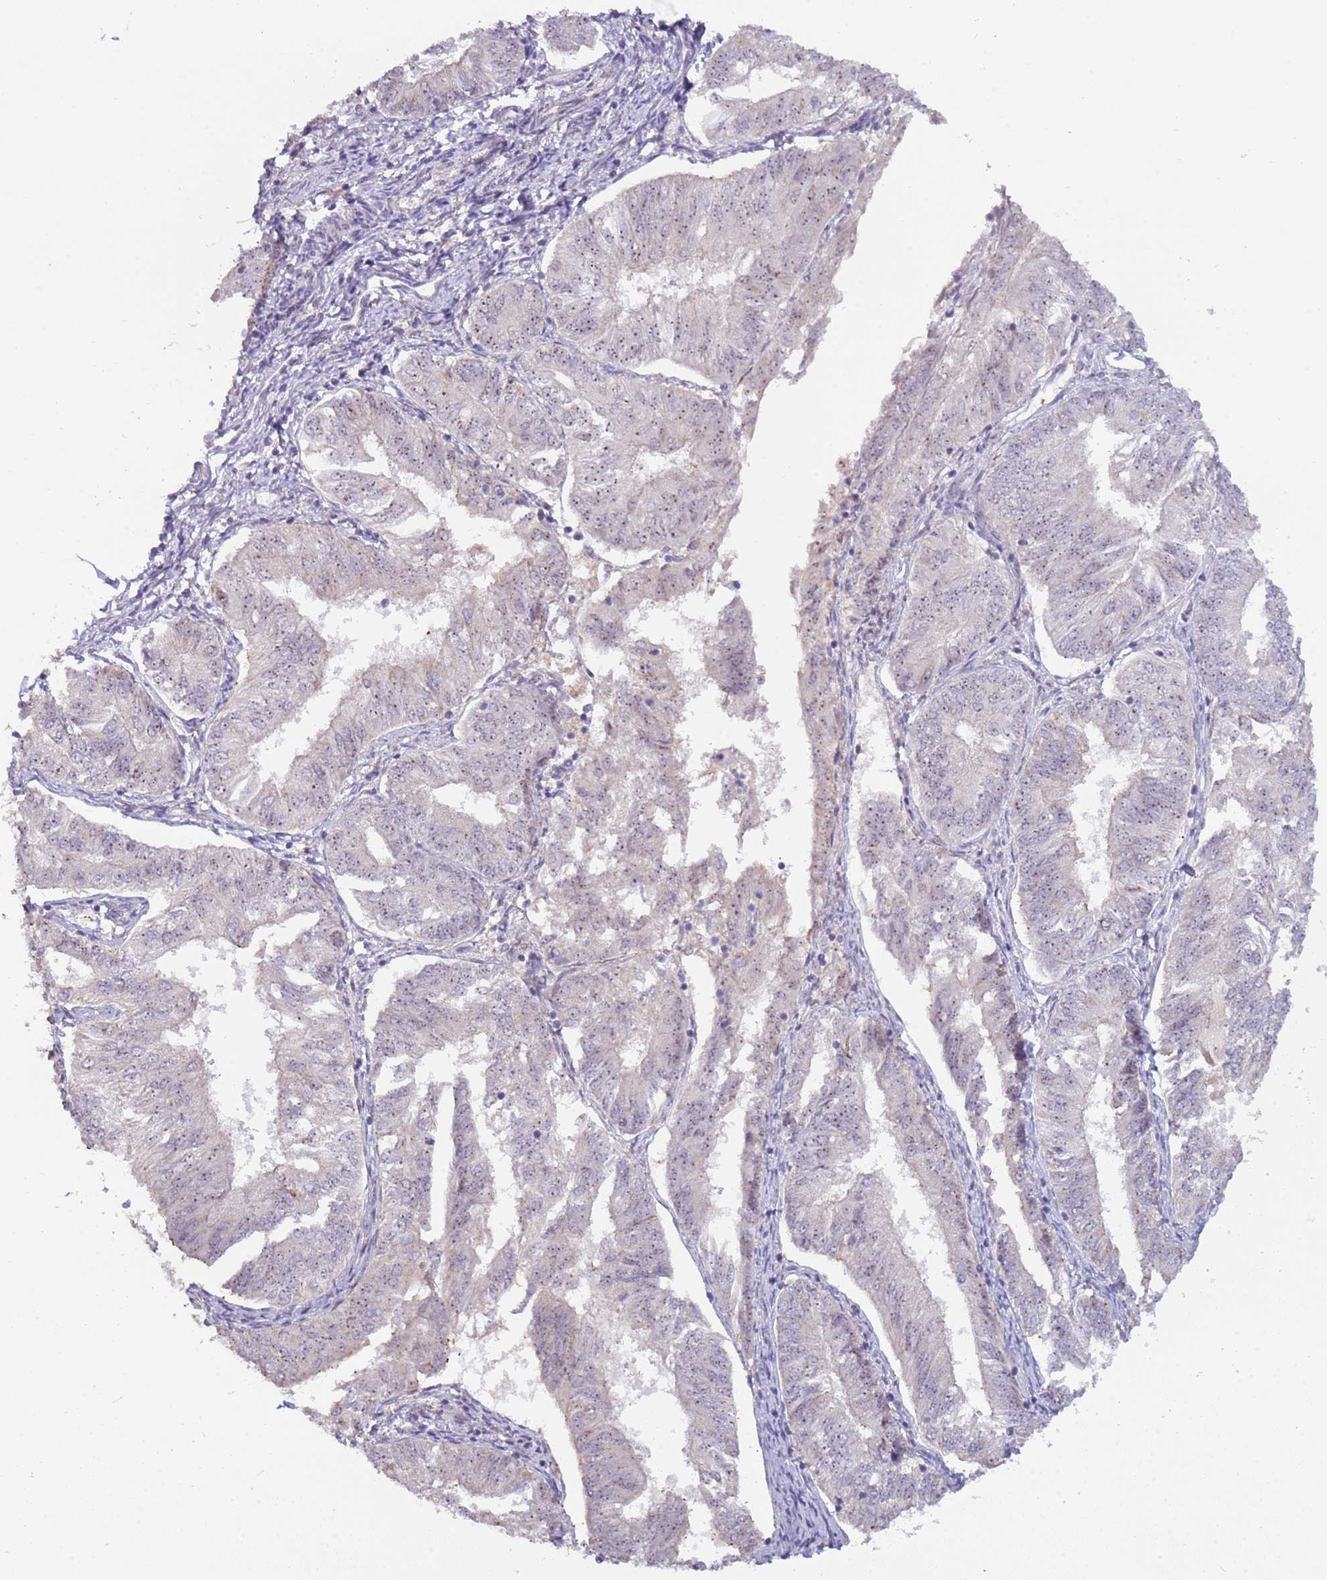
{"staining": {"intensity": "weak", "quantity": ">75%", "location": "nuclear"}, "tissue": "endometrial cancer", "cell_type": "Tumor cells", "image_type": "cancer", "snomed": [{"axis": "morphology", "description": "Adenocarcinoma, NOS"}, {"axis": "topography", "description": "Endometrium"}], "caption": "IHC staining of endometrial cancer, which exhibits low levels of weak nuclear staining in approximately >75% of tumor cells indicating weak nuclear protein expression. The staining was performed using DAB (brown) for protein detection and nuclei were counterstained in hematoxylin (blue).", "gene": "UCMA", "patient": {"sex": "female", "age": 58}}